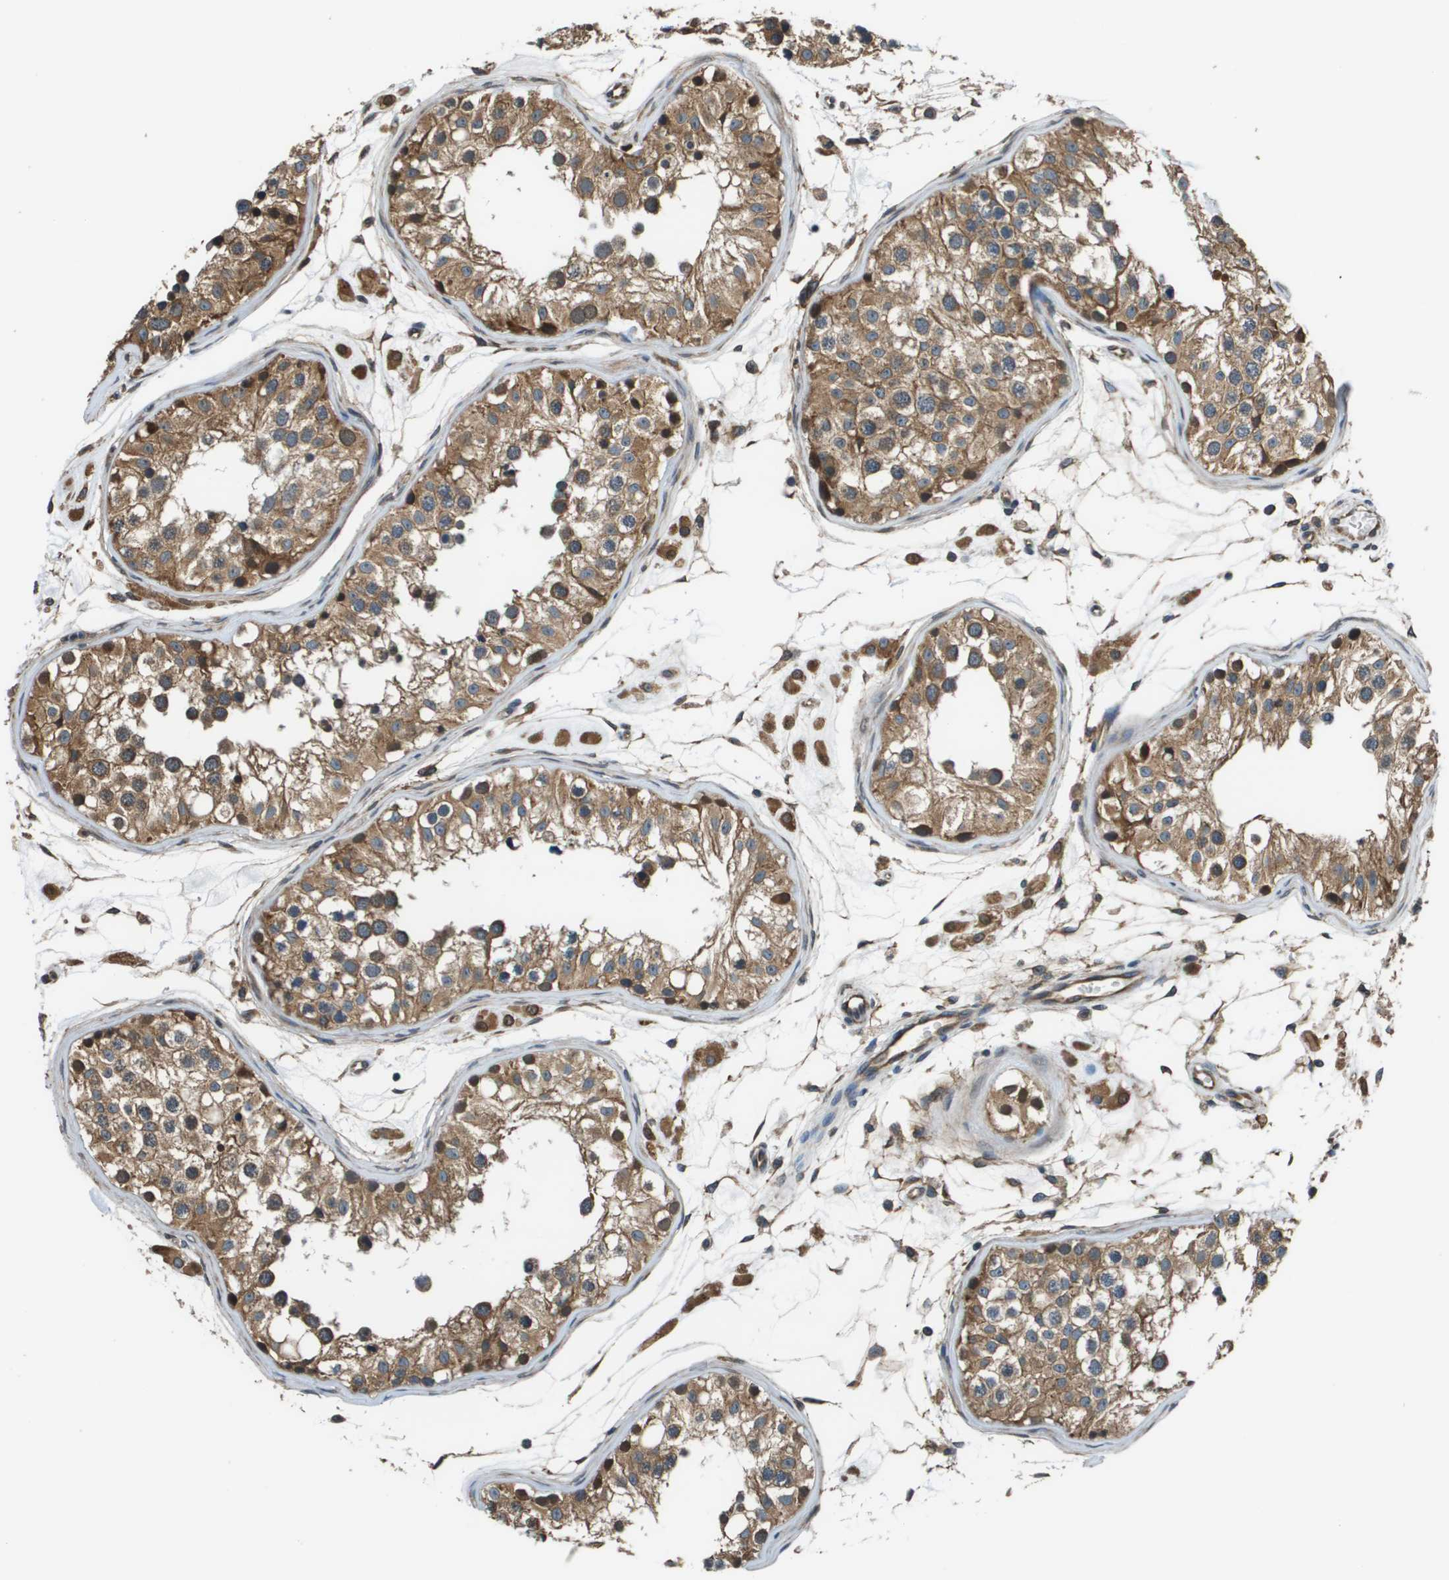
{"staining": {"intensity": "moderate", "quantity": ">75%", "location": "cytoplasmic/membranous"}, "tissue": "testis", "cell_type": "Cells in seminiferous ducts", "image_type": "normal", "snomed": [{"axis": "morphology", "description": "Normal tissue, NOS"}, {"axis": "morphology", "description": "Adenocarcinoma, metastatic, NOS"}, {"axis": "topography", "description": "Testis"}], "caption": "Testis stained with DAB (3,3'-diaminobenzidine) IHC demonstrates medium levels of moderate cytoplasmic/membranous staining in about >75% of cells in seminiferous ducts.", "gene": "SEC62", "patient": {"sex": "male", "age": 26}}